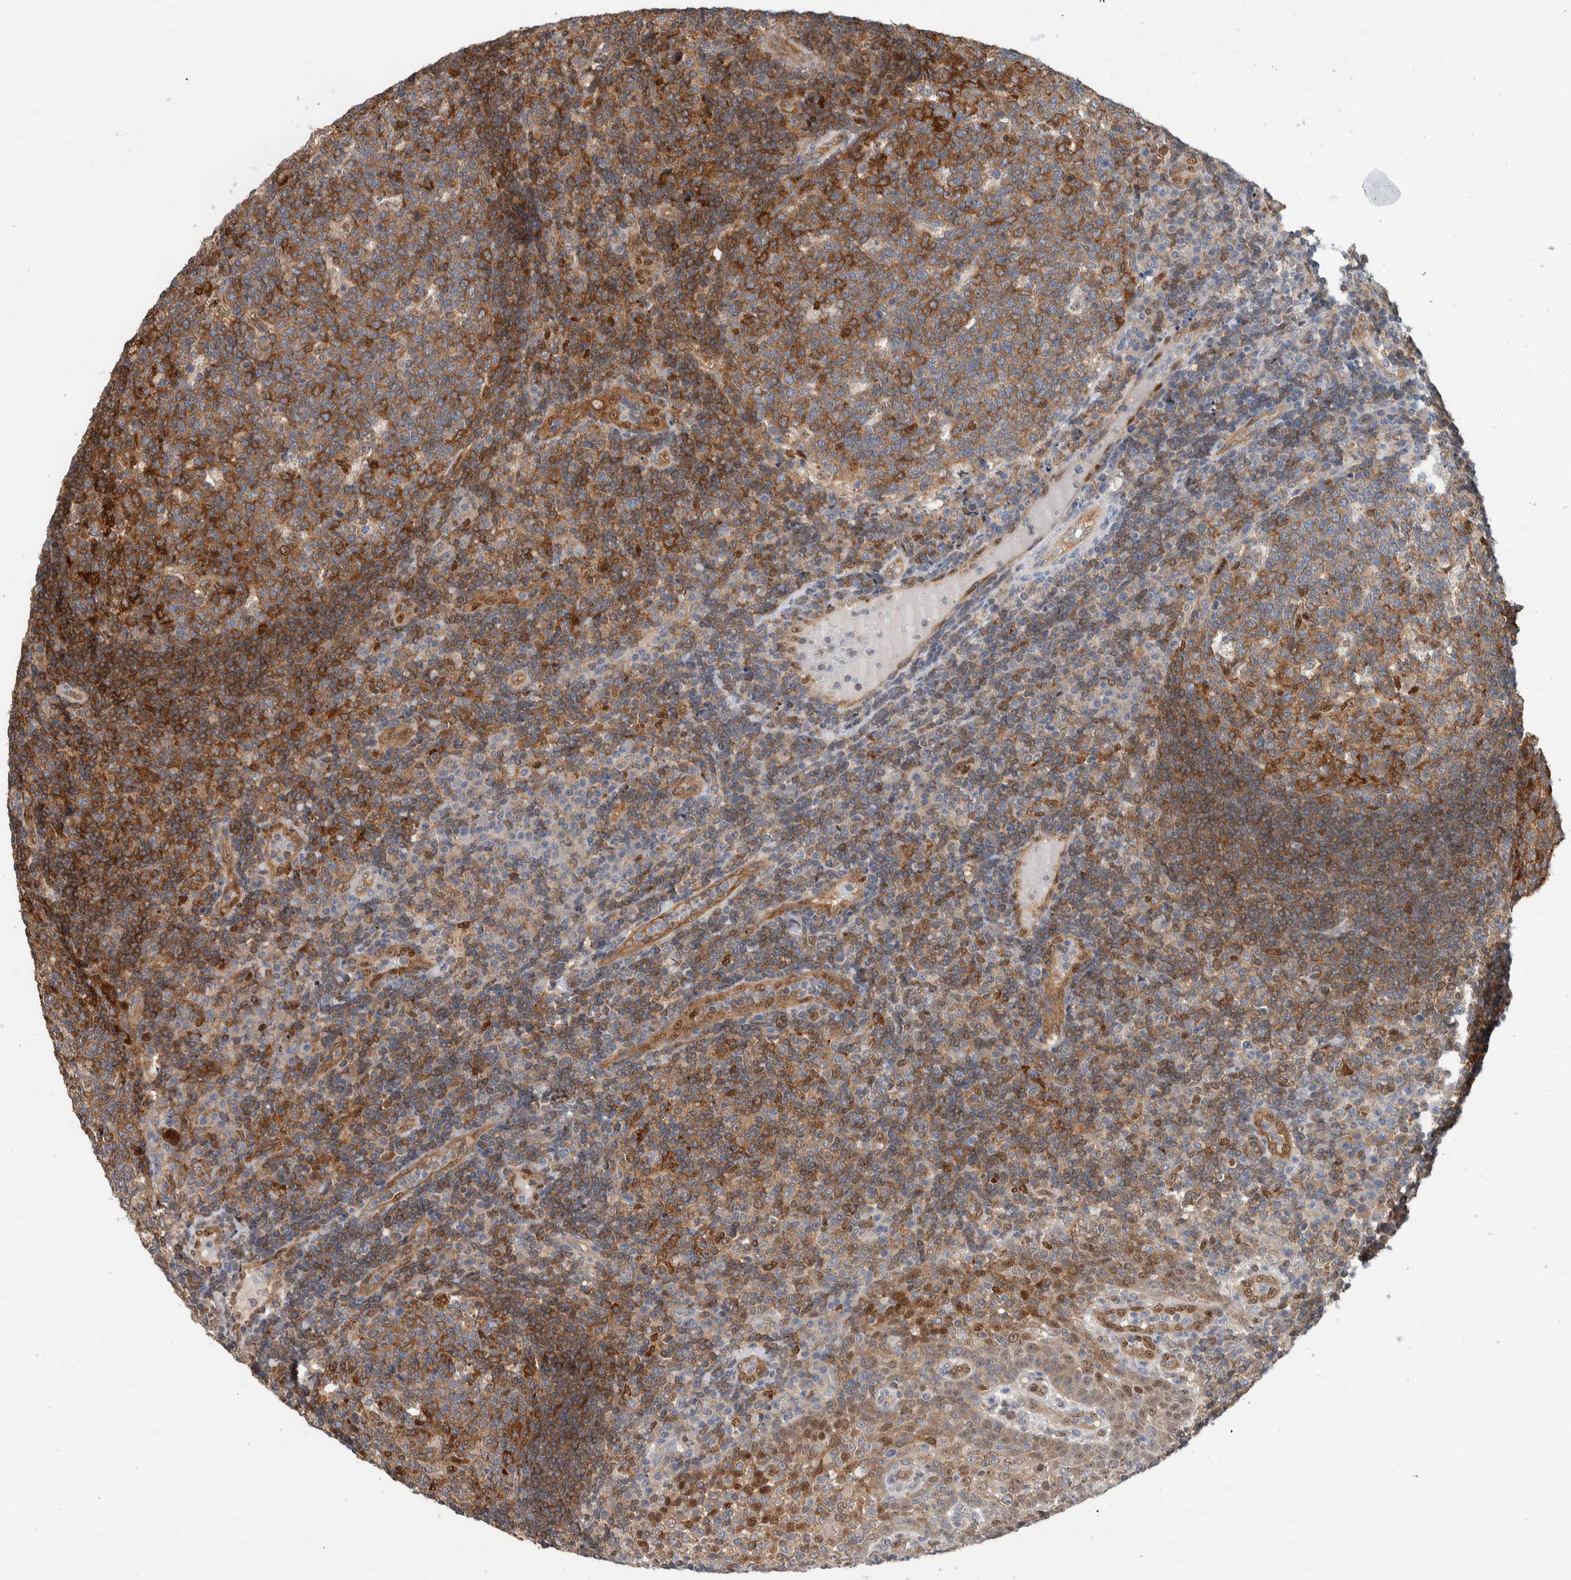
{"staining": {"intensity": "strong", "quantity": "25%-75%", "location": "cytoplasmic/membranous"}, "tissue": "tonsil", "cell_type": "Germinal center cells", "image_type": "normal", "snomed": [{"axis": "morphology", "description": "Normal tissue, NOS"}, {"axis": "topography", "description": "Tonsil"}], "caption": "Tonsil stained with a brown dye shows strong cytoplasmic/membranous positive expression in approximately 25%-75% of germinal center cells.", "gene": "NFKB2", "patient": {"sex": "female", "age": 40}}